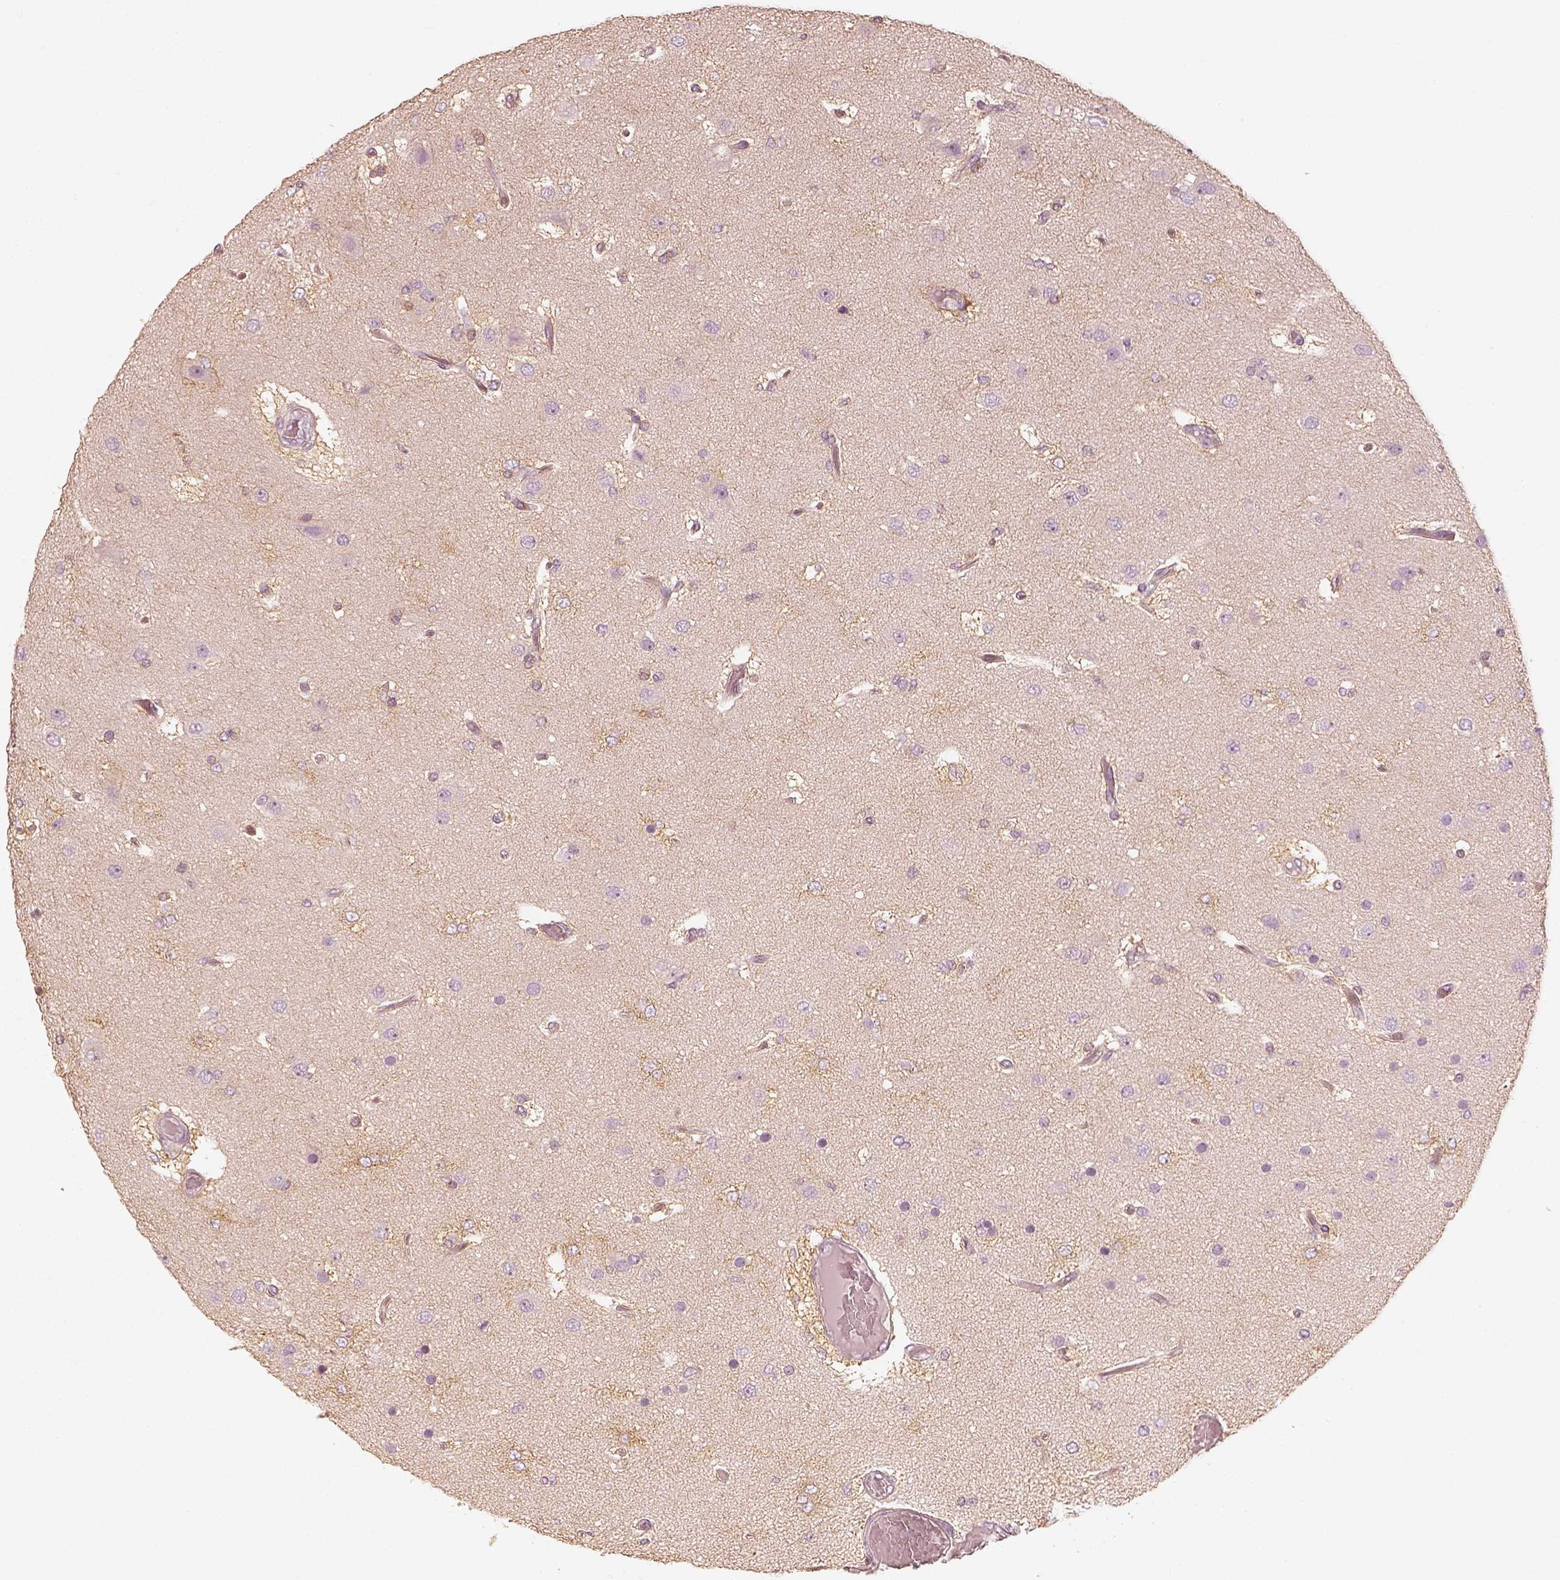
{"staining": {"intensity": "negative", "quantity": "none", "location": "none"}, "tissue": "glioma", "cell_type": "Tumor cells", "image_type": "cancer", "snomed": [{"axis": "morphology", "description": "Glioma, malignant, High grade"}, {"axis": "topography", "description": "Brain"}], "caption": "The micrograph reveals no significant expression in tumor cells of malignant high-grade glioma.", "gene": "FMNL2", "patient": {"sex": "female", "age": 63}}